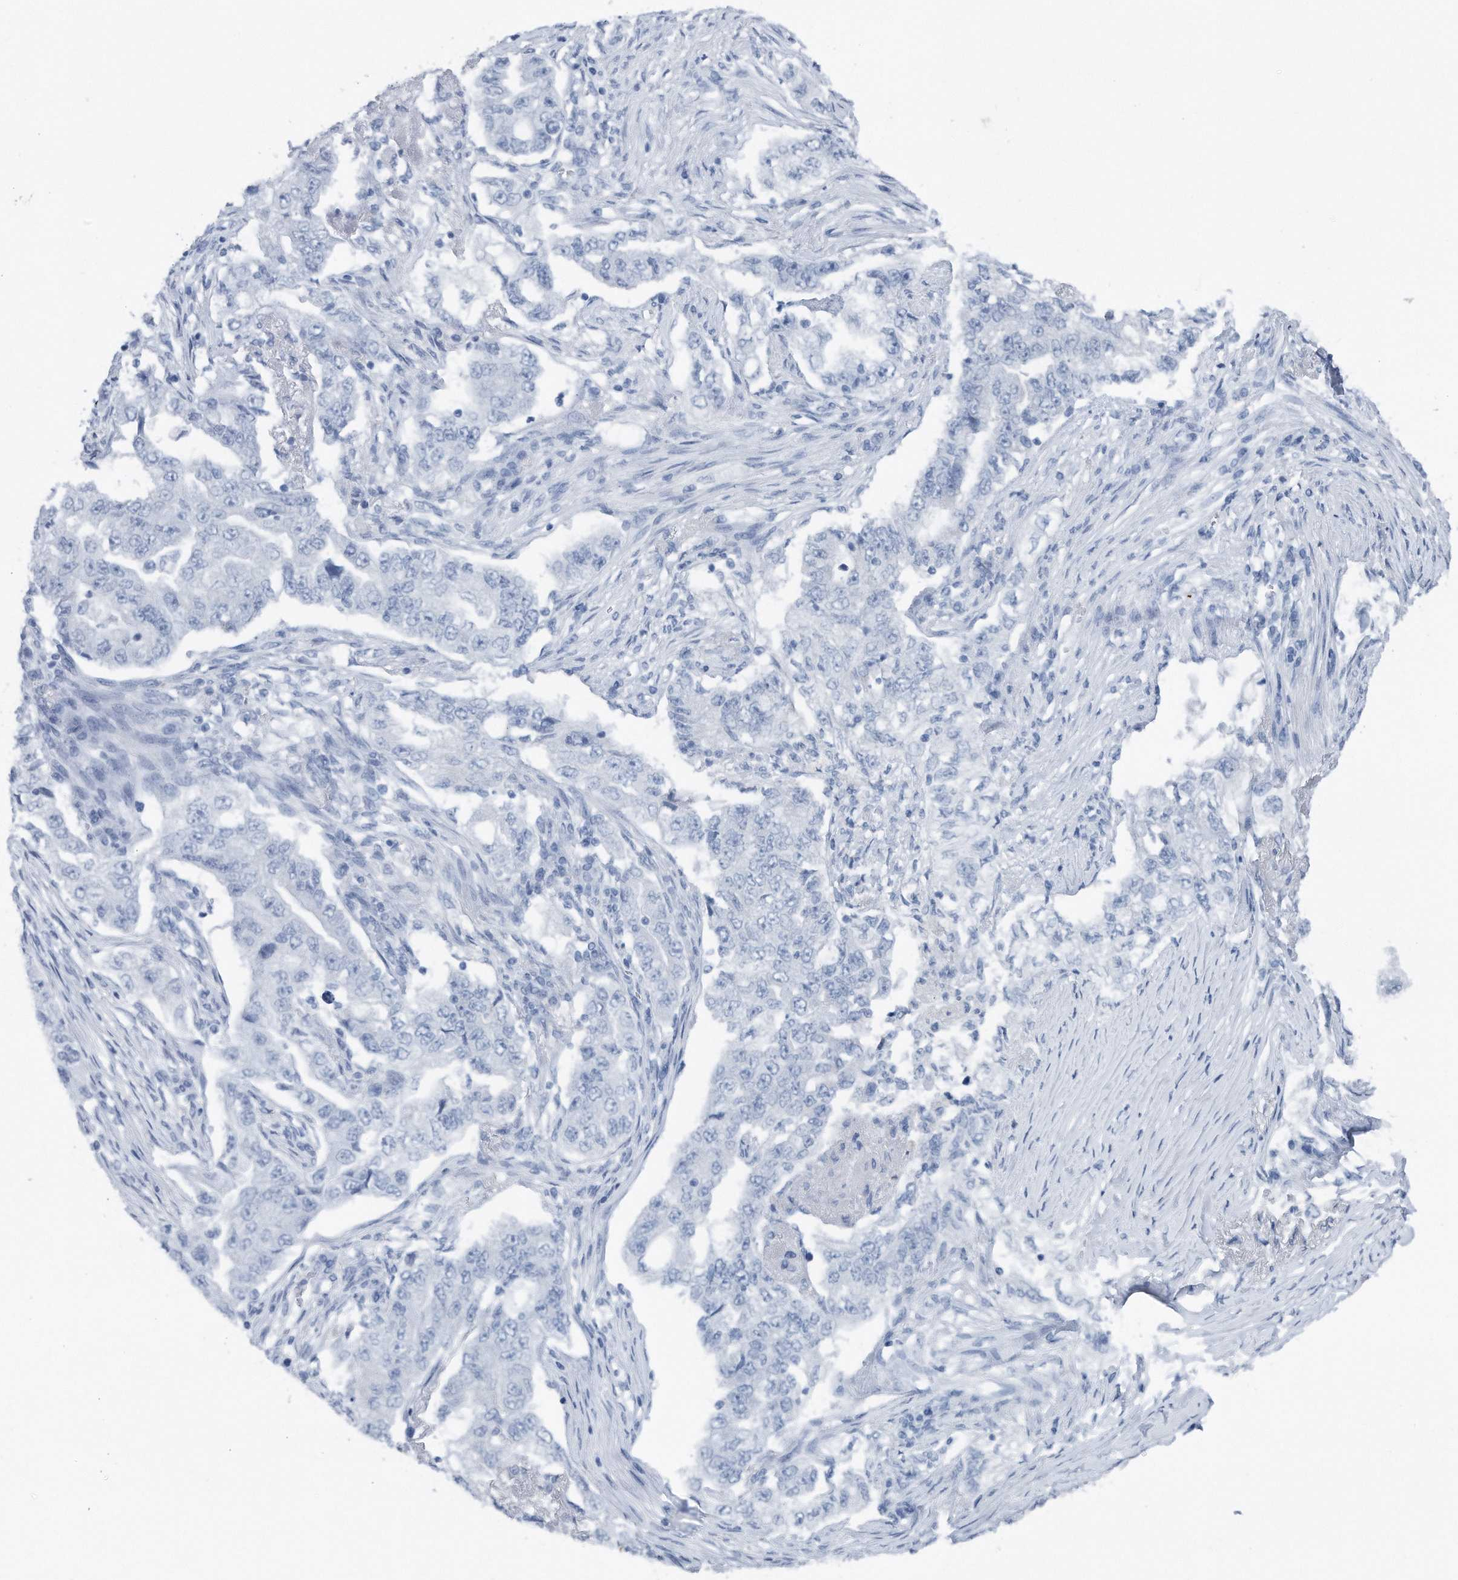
{"staining": {"intensity": "negative", "quantity": "none", "location": "none"}, "tissue": "lung cancer", "cell_type": "Tumor cells", "image_type": "cancer", "snomed": [{"axis": "morphology", "description": "Adenocarcinoma, NOS"}, {"axis": "topography", "description": "Lung"}], "caption": "Tumor cells are negative for brown protein staining in lung cancer (adenocarcinoma).", "gene": "YRDC", "patient": {"sex": "female", "age": 51}}